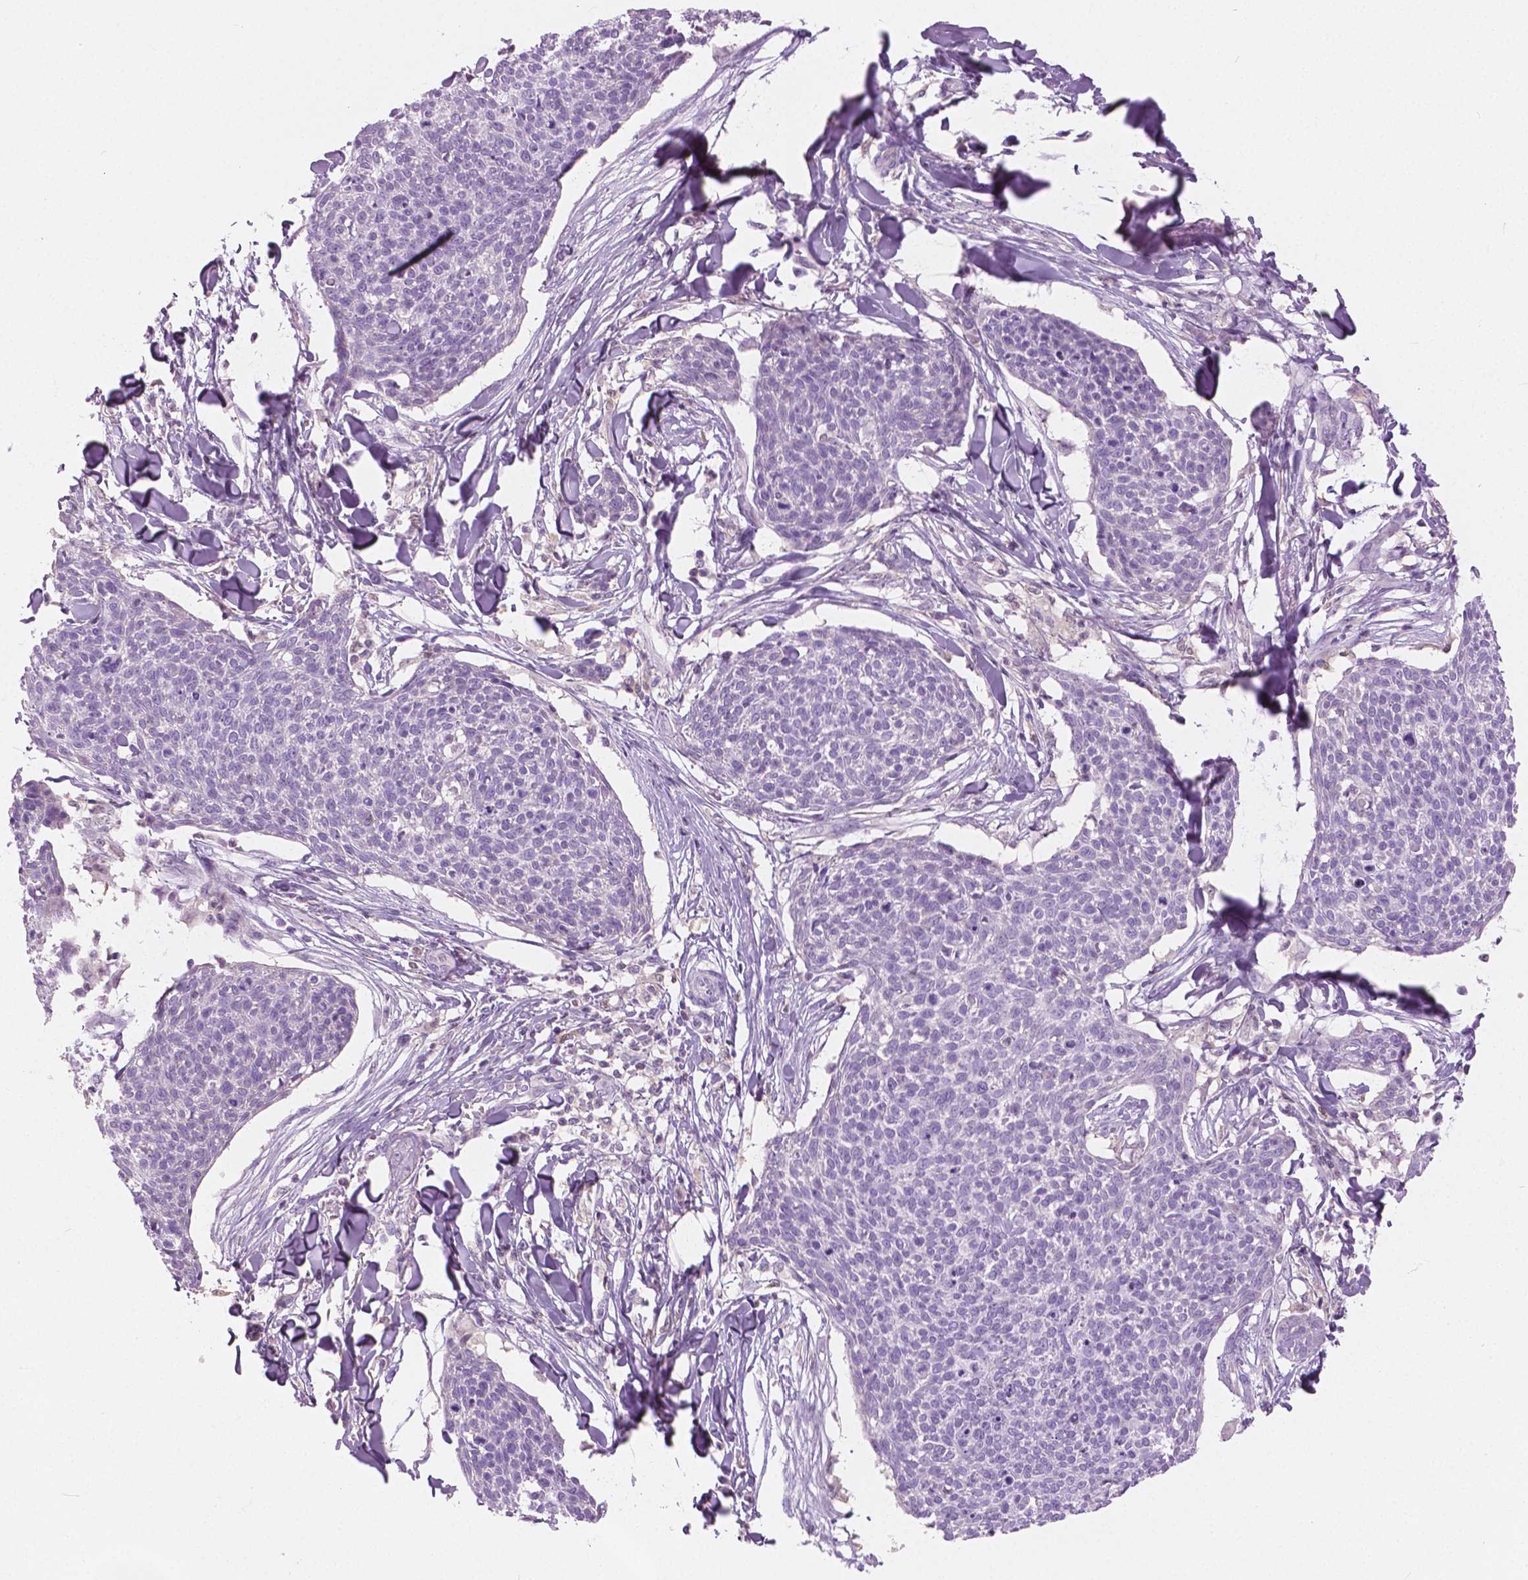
{"staining": {"intensity": "negative", "quantity": "none", "location": "none"}, "tissue": "skin cancer", "cell_type": "Tumor cells", "image_type": "cancer", "snomed": [{"axis": "morphology", "description": "Squamous cell carcinoma, NOS"}, {"axis": "topography", "description": "Skin"}, {"axis": "topography", "description": "Vulva"}], "caption": "IHC histopathology image of neoplastic tissue: skin cancer stained with DAB (3,3'-diaminobenzidine) displays no significant protein expression in tumor cells. The staining was performed using DAB (3,3'-diaminobenzidine) to visualize the protein expression in brown, while the nuclei were stained in blue with hematoxylin (Magnification: 20x).", "gene": "GALM", "patient": {"sex": "female", "age": 75}}